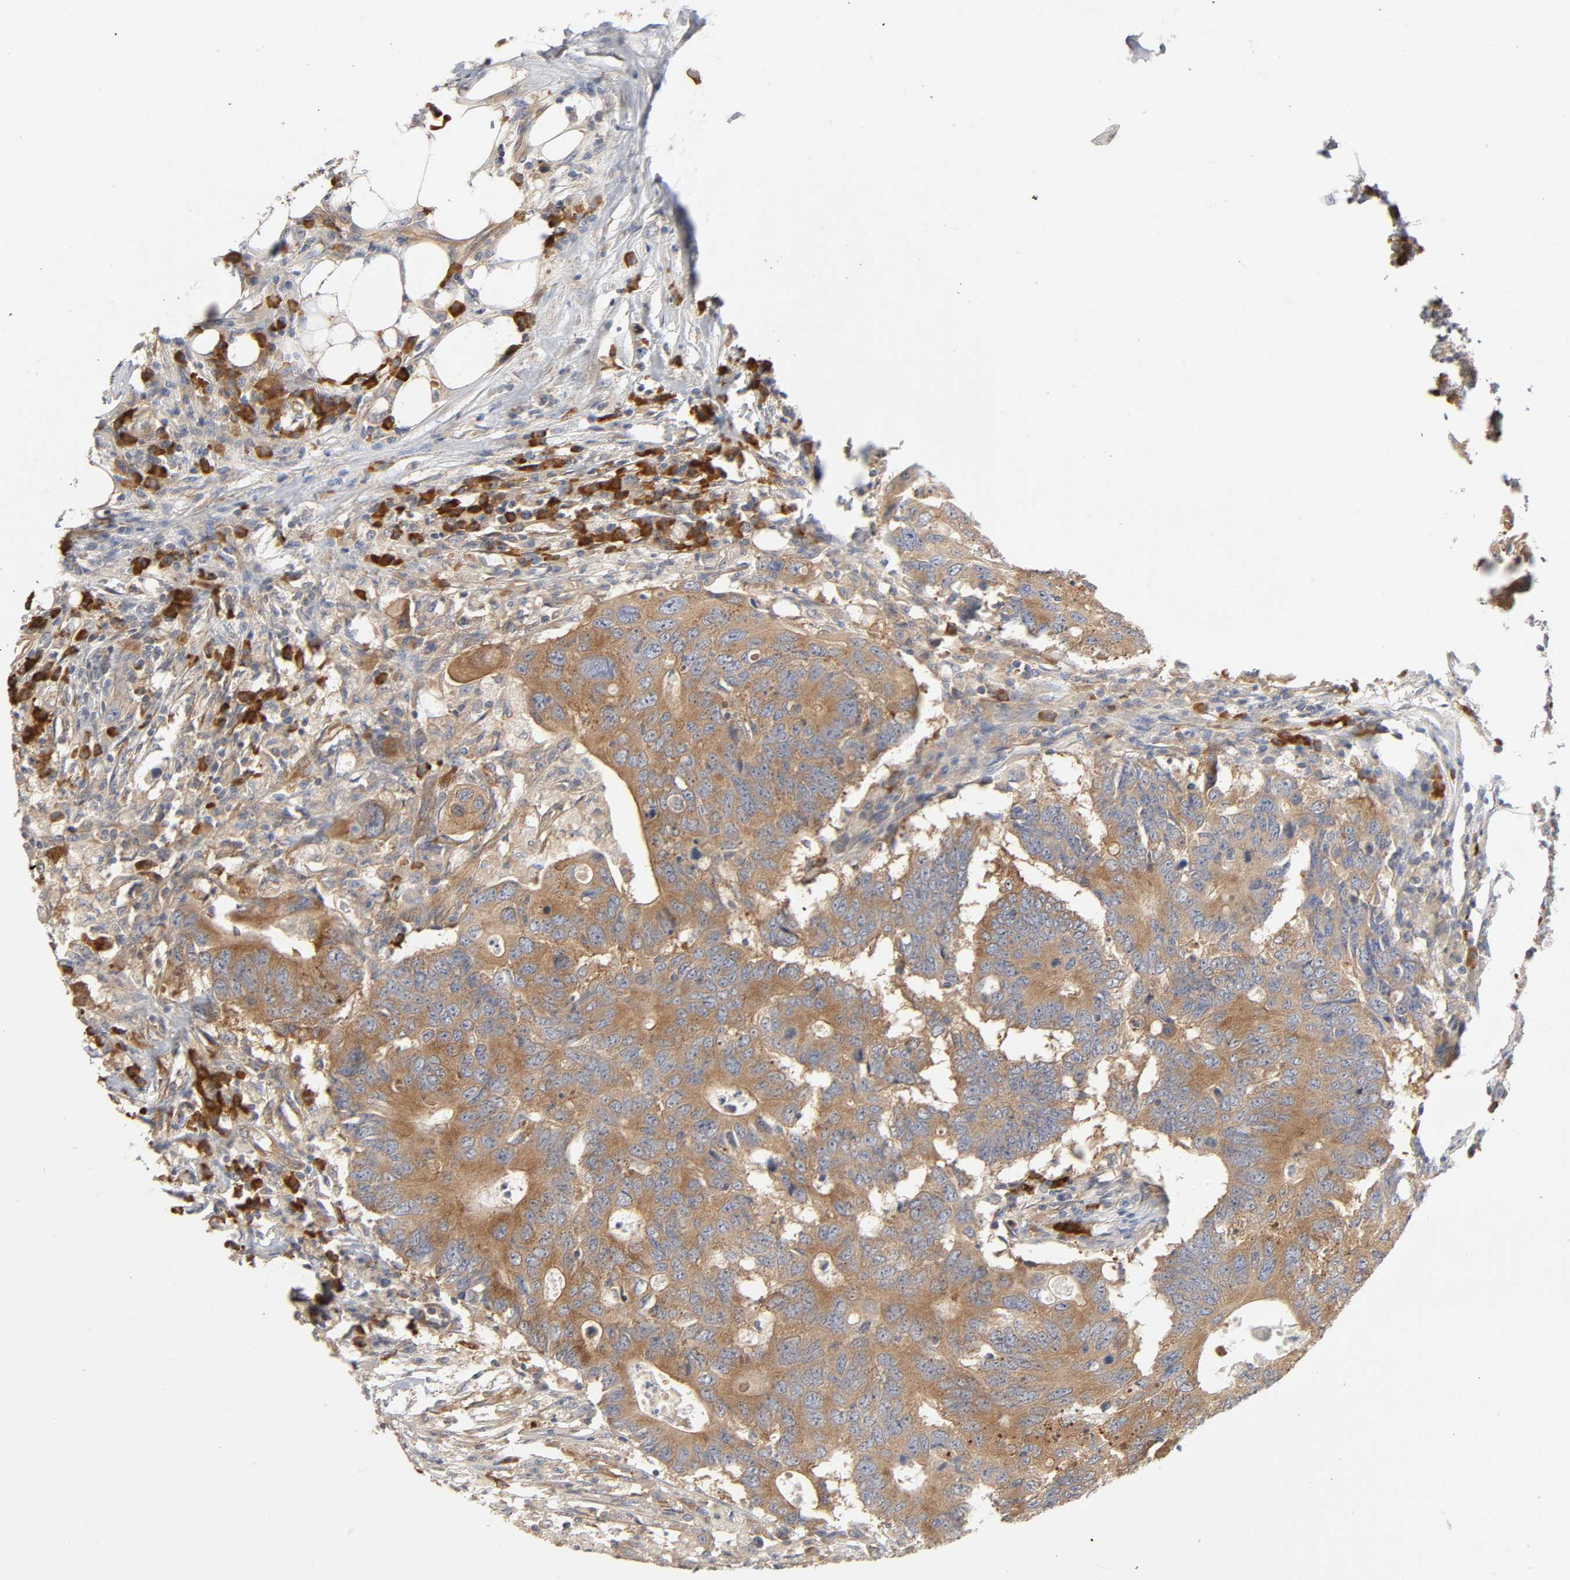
{"staining": {"intensity": "moderate", "quantity": ">75%", "location": "cytoplasmic/membranous"}, "tissue": "colorectal cancer", "cell_type": "Tumor cells", "image_type": "cancer", "snomed": [{"axis": "morphology", "description": "Adenocarcinoma, NOS"}, {"axis": "topography", "description": "Colon"}], "caption": "A brown stain highlights moderate cytoplasmic/membranous expression of a protein in colorectal cancer (adenocarcinoma) tumor cells.", "gene": "SCHIP1", "patient": {"sex": "male", "age": 71}}